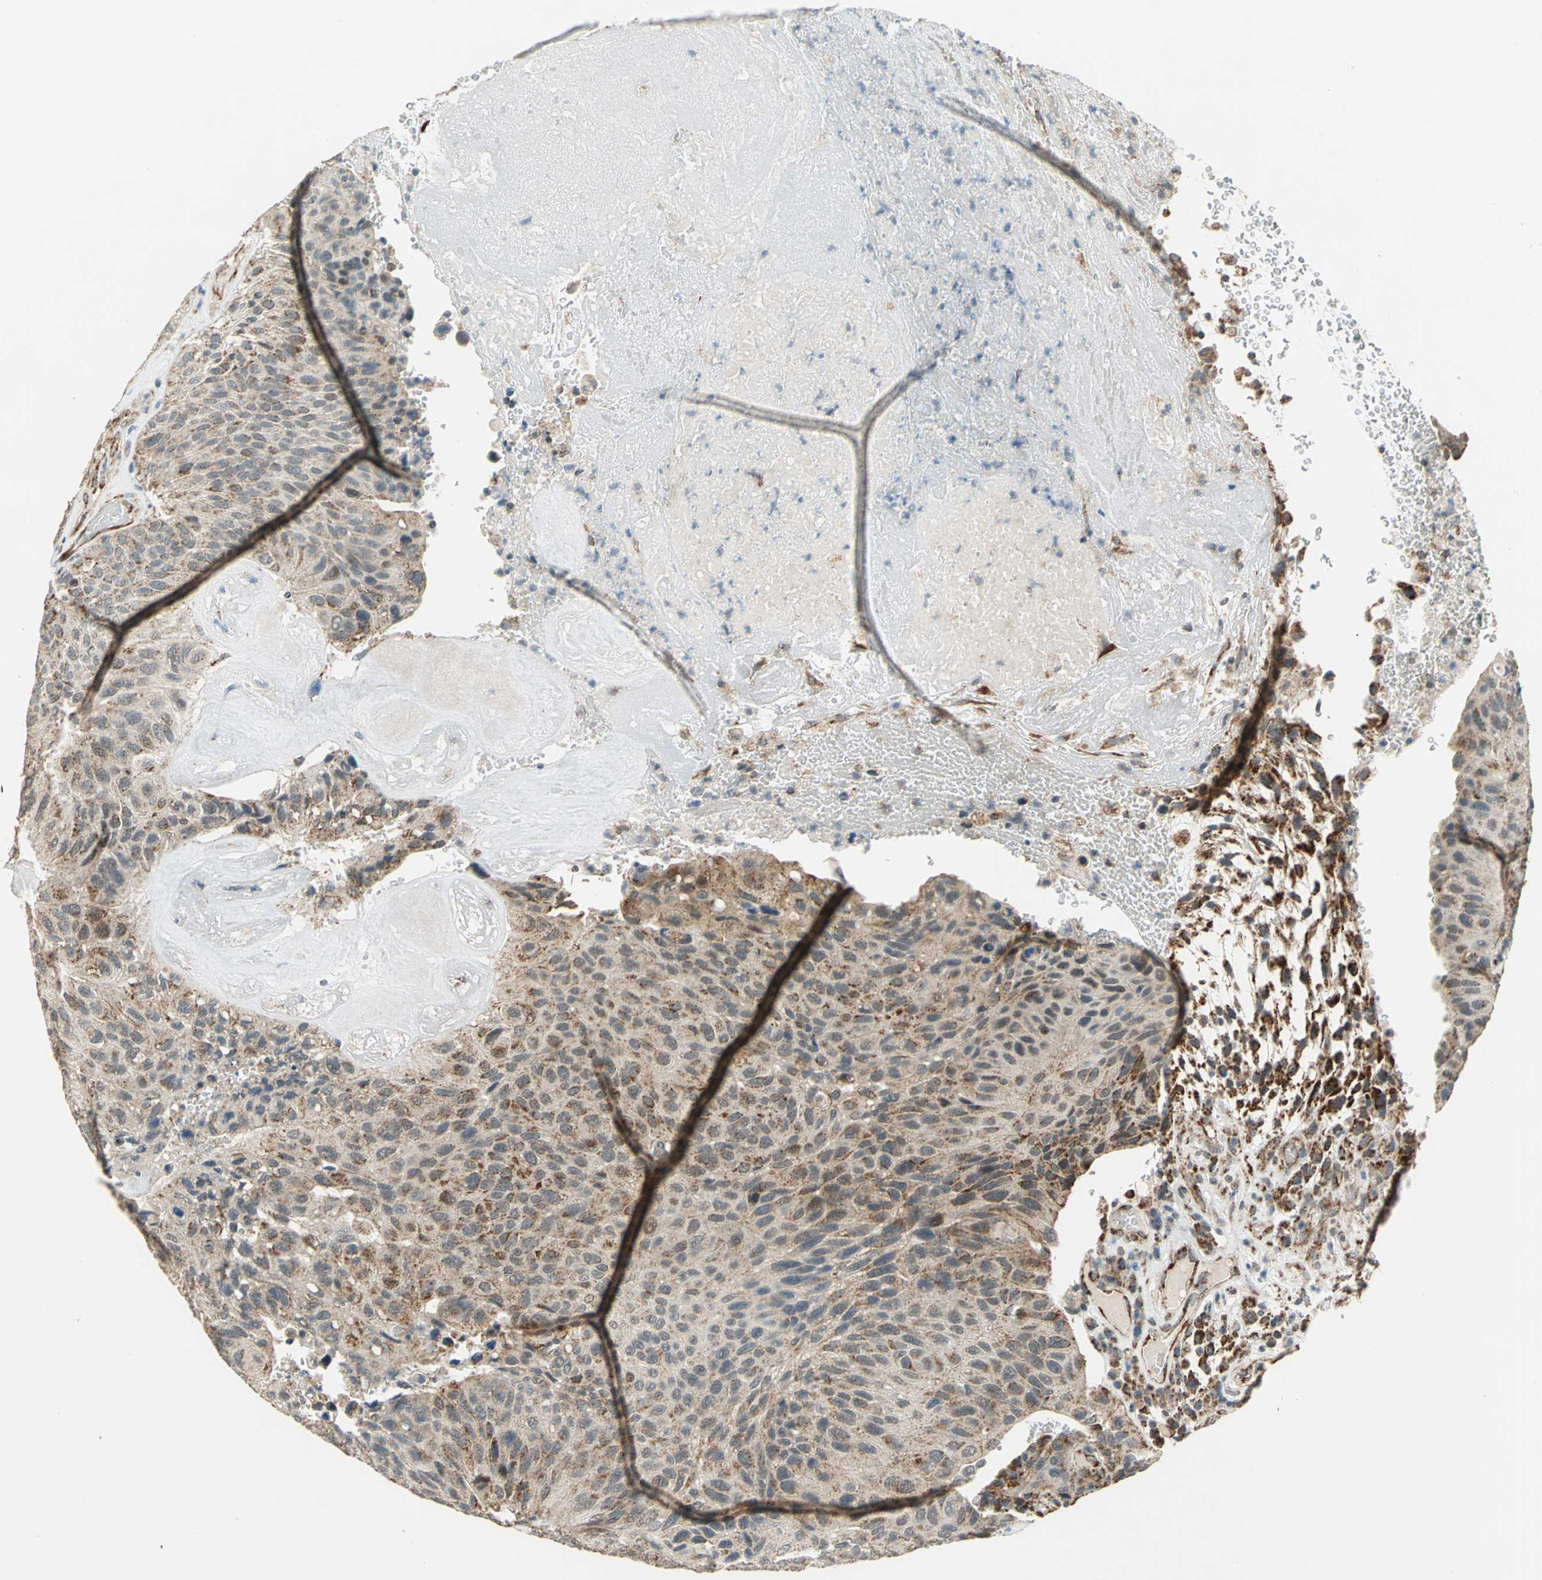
{"staining": {"intensity": "moderate", "quantity": ">75%", "location": "cytoplasmic/membranous"}, "tissue": "urothelial cancer", "cell_type": "Tumor cells", "image_type": "cancer", "snomed": [{"axis": "morphology", "description": "Urothelial carcinoma, High grade"}, {"axis": "topography", "description": "Urinary bladder"}], "caption": "The photomicrograph reveals immunohistochemical staining of urothelial carcinoma (high-grade). There is moderate cytoplasmic/membranous expression is appreciated in approximately >75% of tumor cells. Using DAB (3,3'-diaminobenzidine) (brown) and hematoxylin (blue) stains, captured at high magnification using brightfield microscopy.", "gene": "MRPS22", "patient": {"sex": "male", "age": 66}}